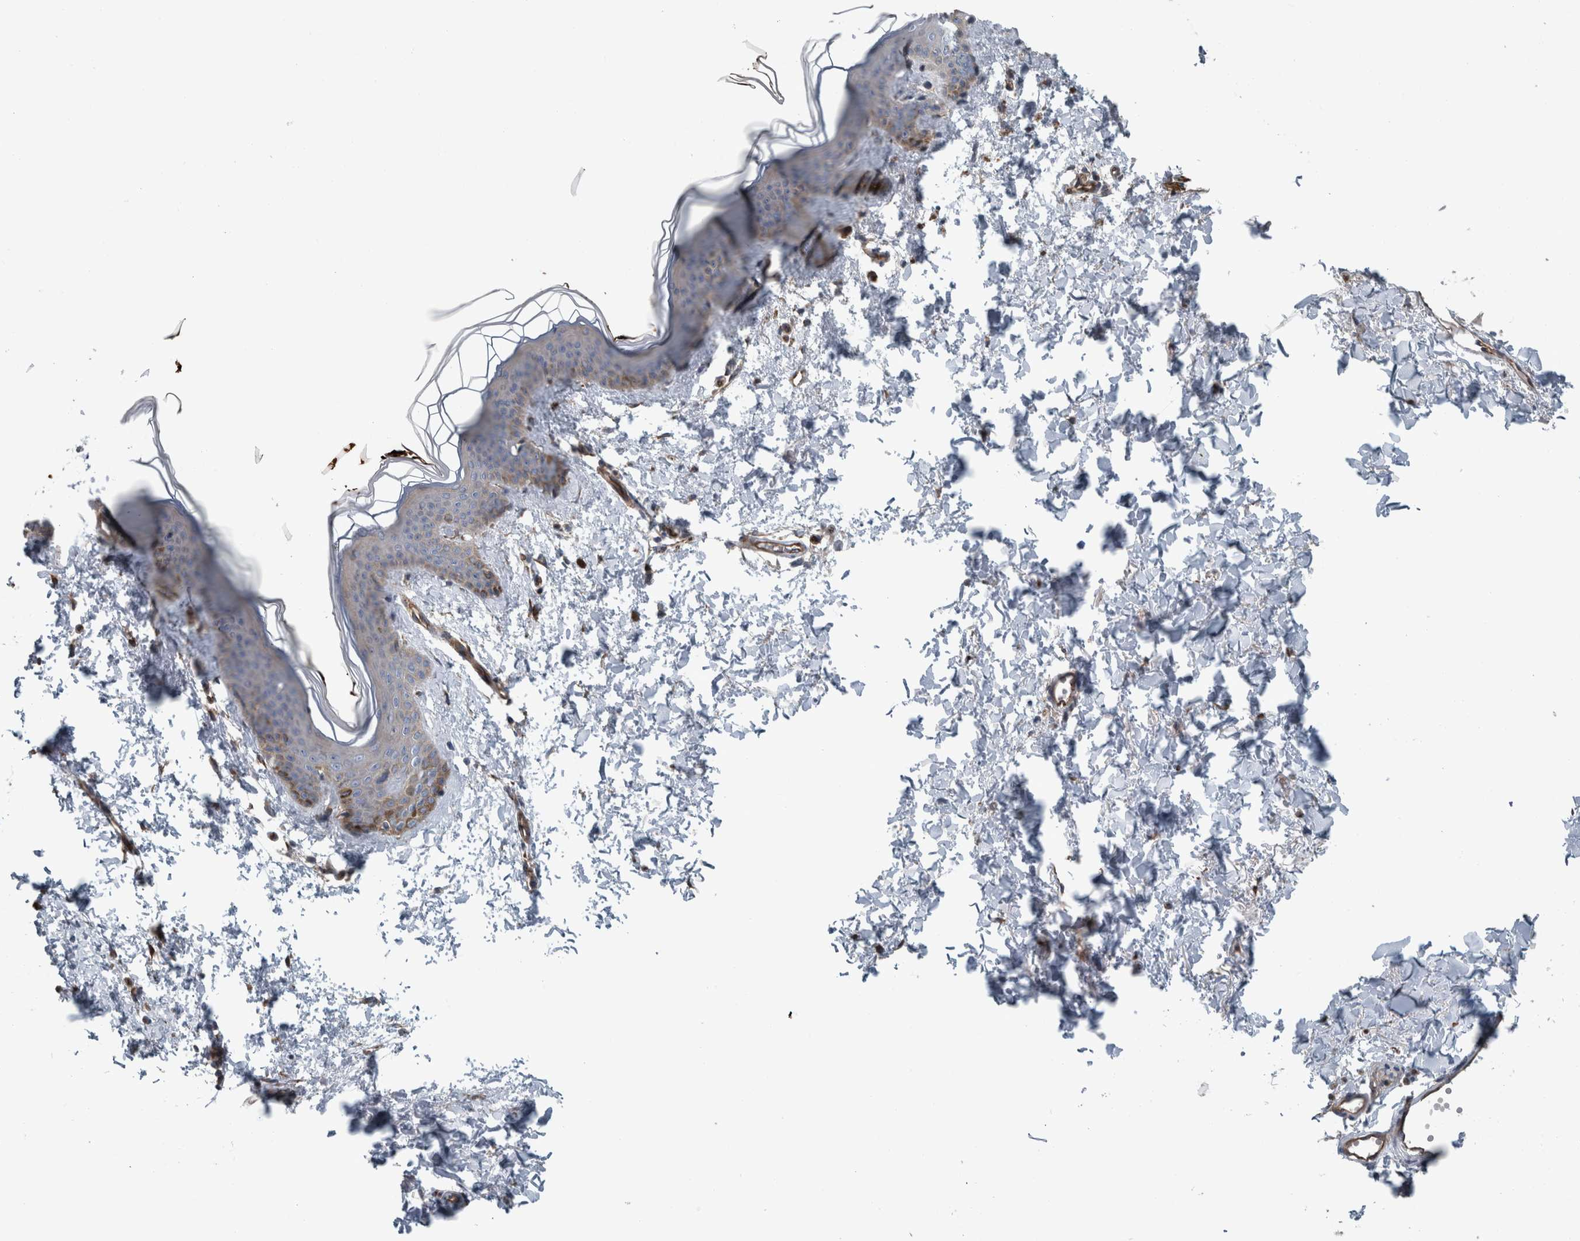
{"staining": {"intensity": "moderate", "quantity": "25%-75%", "location": "cytoplasmic/membranous"}, "tissue": "skin", "cell_type": "Fibroblasts", "image_type": "normal", "snomed": [{"axis": "morphology", "description": "Normal tissue, NOS"}, {"axis": "topography", "description": "Skin"}], "caption": "DAB immunohistochemical staining of normal human skin shows moderate cytoplasmic/membranous protein expression in about 25%-75% of fibroblasts. (Stains: DAB in brown, nuclei in blue, Microscopy: brightfield microscopy at high magnification).", "gene": "GLT8D2", "patient": {"sex": "female", "age": 46}}